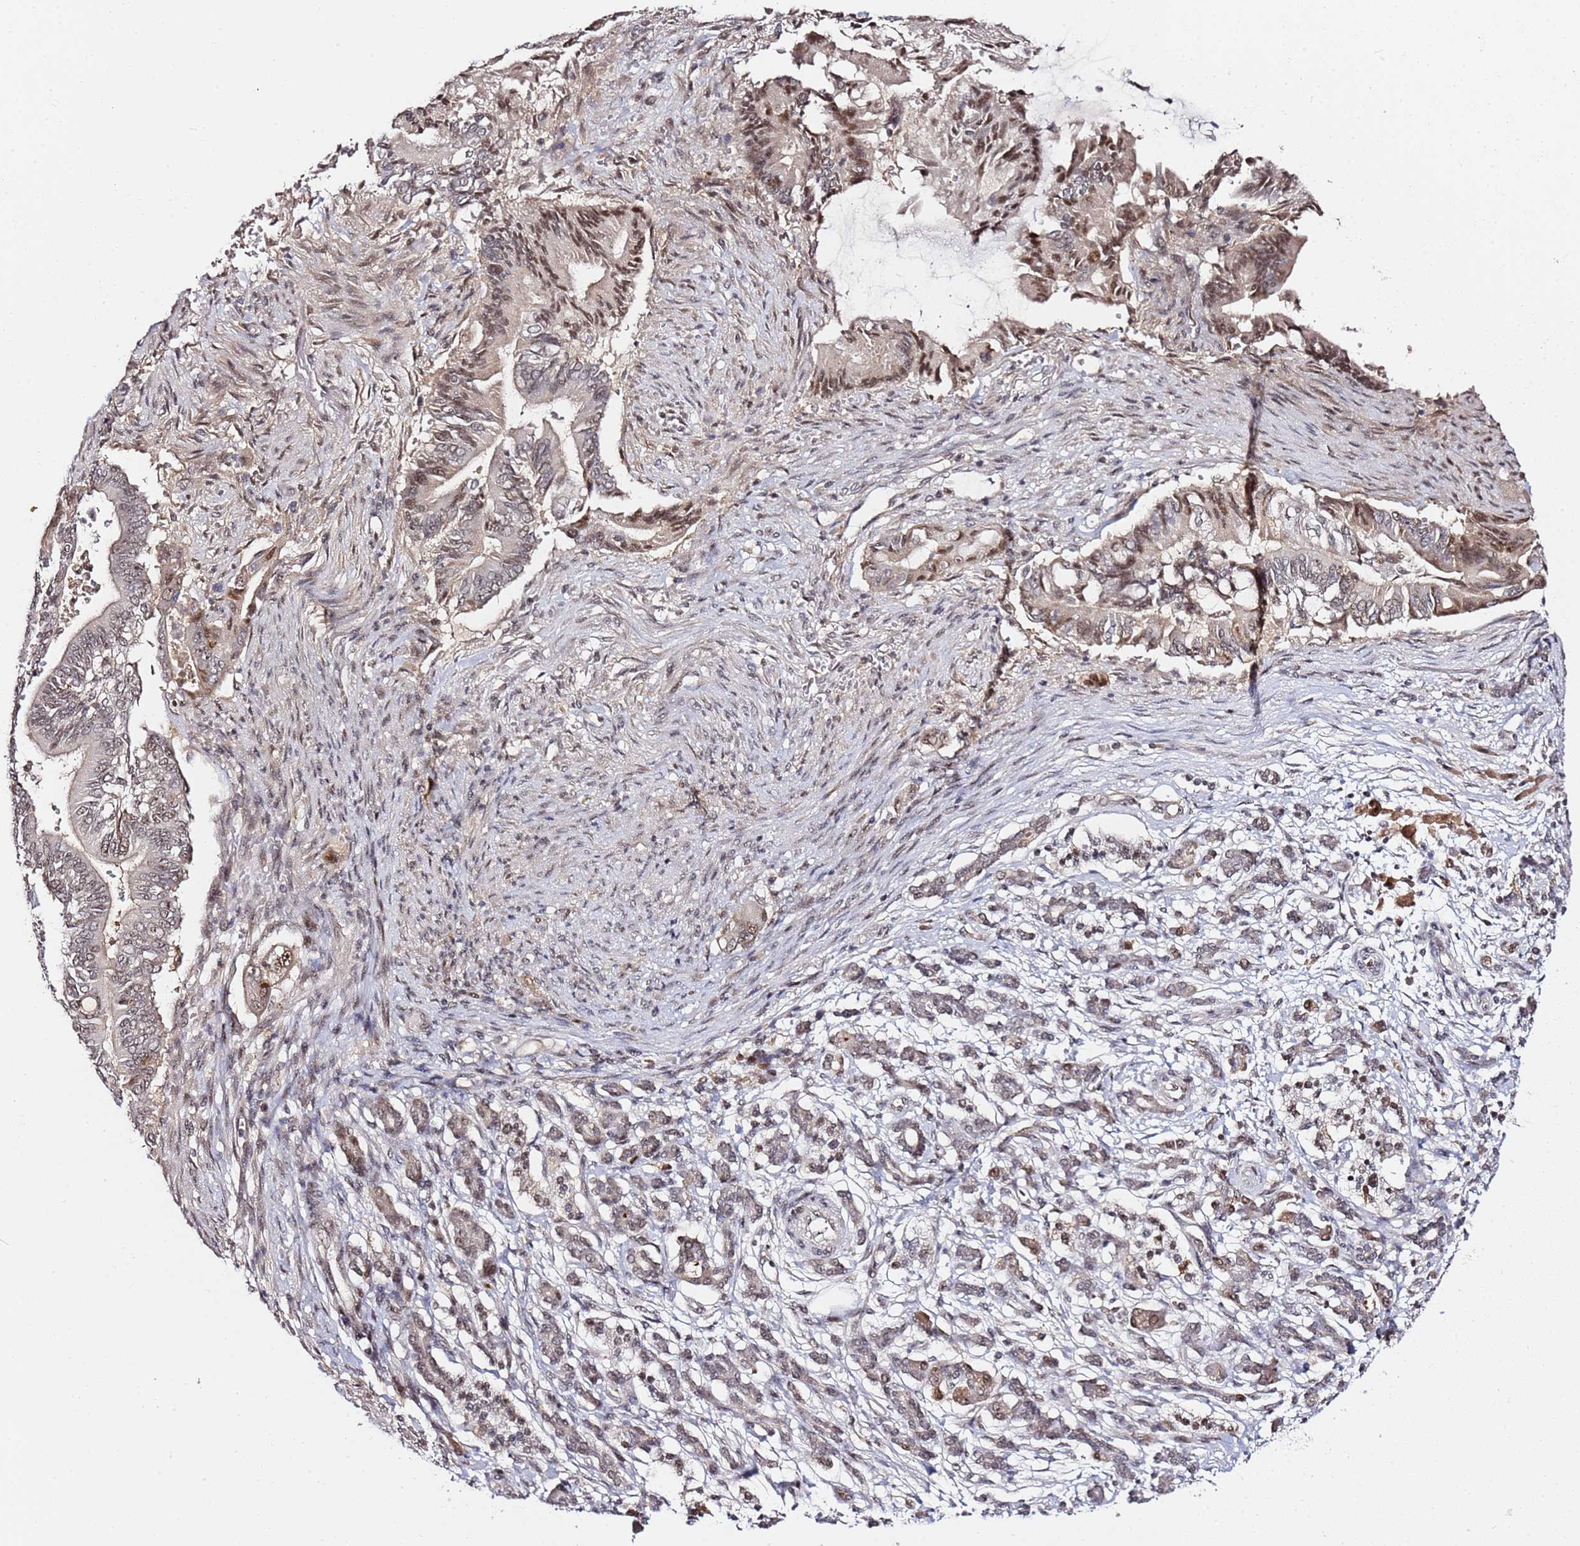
{"staining": {"intensity": "moderate", "quantity": ">75%", "location": "nuclear"}, "tissue": "pancreatic cancer", "cell_type": "Tumor cells", "image_type": "cancer", "snomed": [{"axis": "morphology", "description": "Adenocarcinoma, NOS"}, {"axis": "topography", "description": "Pancreas"}], "caption": "Adenocarcinoma (pancreatic) stained for a protein displays moderate nuclear positivity in tumor cells. Nuclei are stained in blue.", "gene": "FCF1", "patient": {"sex": "male", "age": 68}}